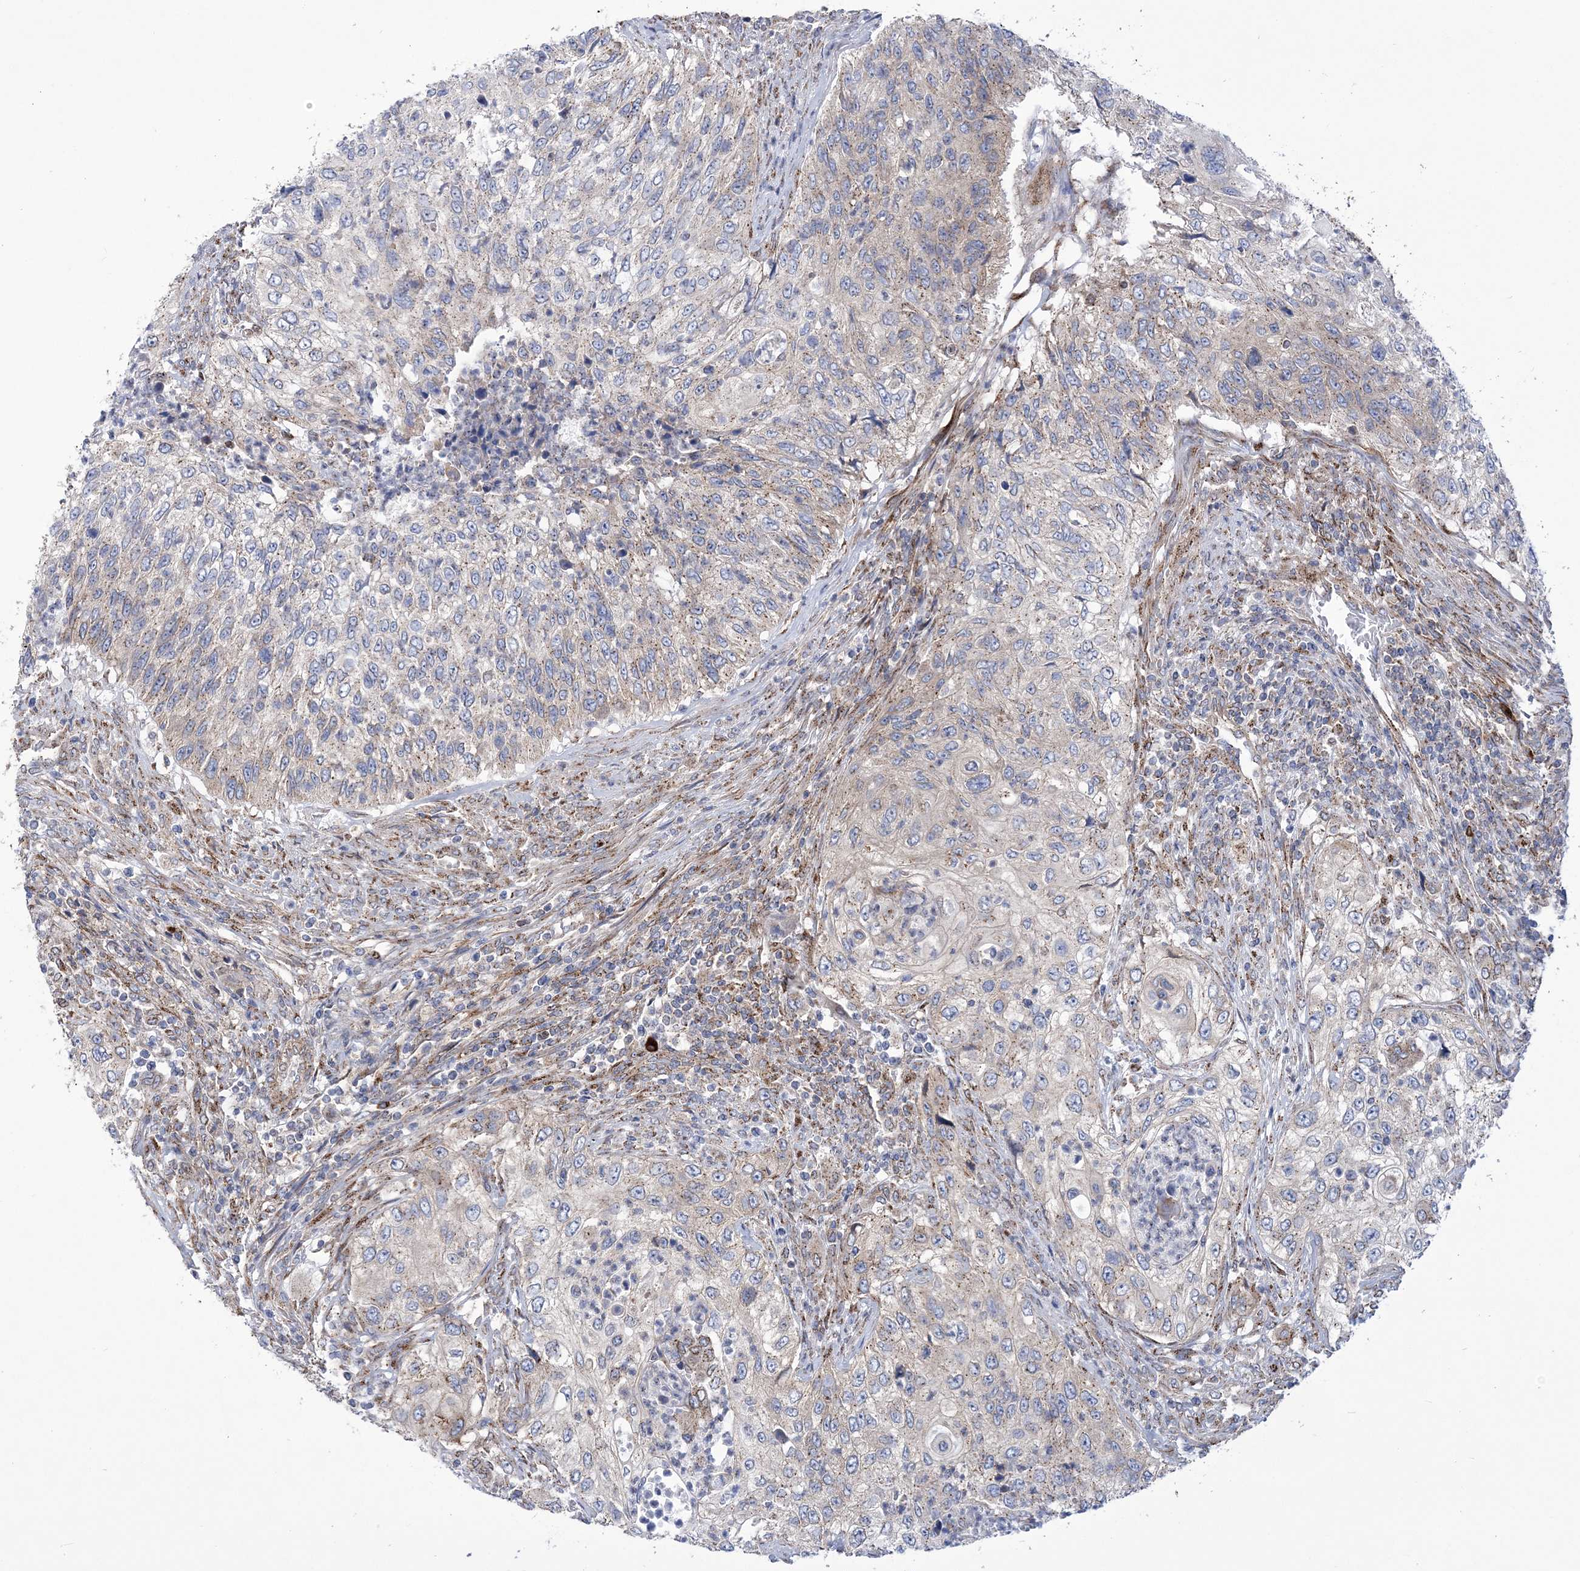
{"staining": {"intensity": "weak", "quantity": "<25%", "location": "cytoplasmic/membranous"}, "tissue": "urothelial cancer", "cell_type": "Tumor cells", "image_type": "cancer", "snomed": [{"axis": "morphology", "description": "Urothelial carcinoma, High grade"}, {"axis": "topography", "description": "Urinary bladder"}], "caption": "High magnification brightfield microscopy of high-grade urothelial carcinoma stained with DAB (brown) and counterstained with hematoxylin (blue): tumor cells show no significant positivity. (DAB (3,3'-diaminobenzidine) immunohistochemistry with hematoxylin counter stain).", "gene": "COPB2", "patient": {"sex": "female", "age": 60}}